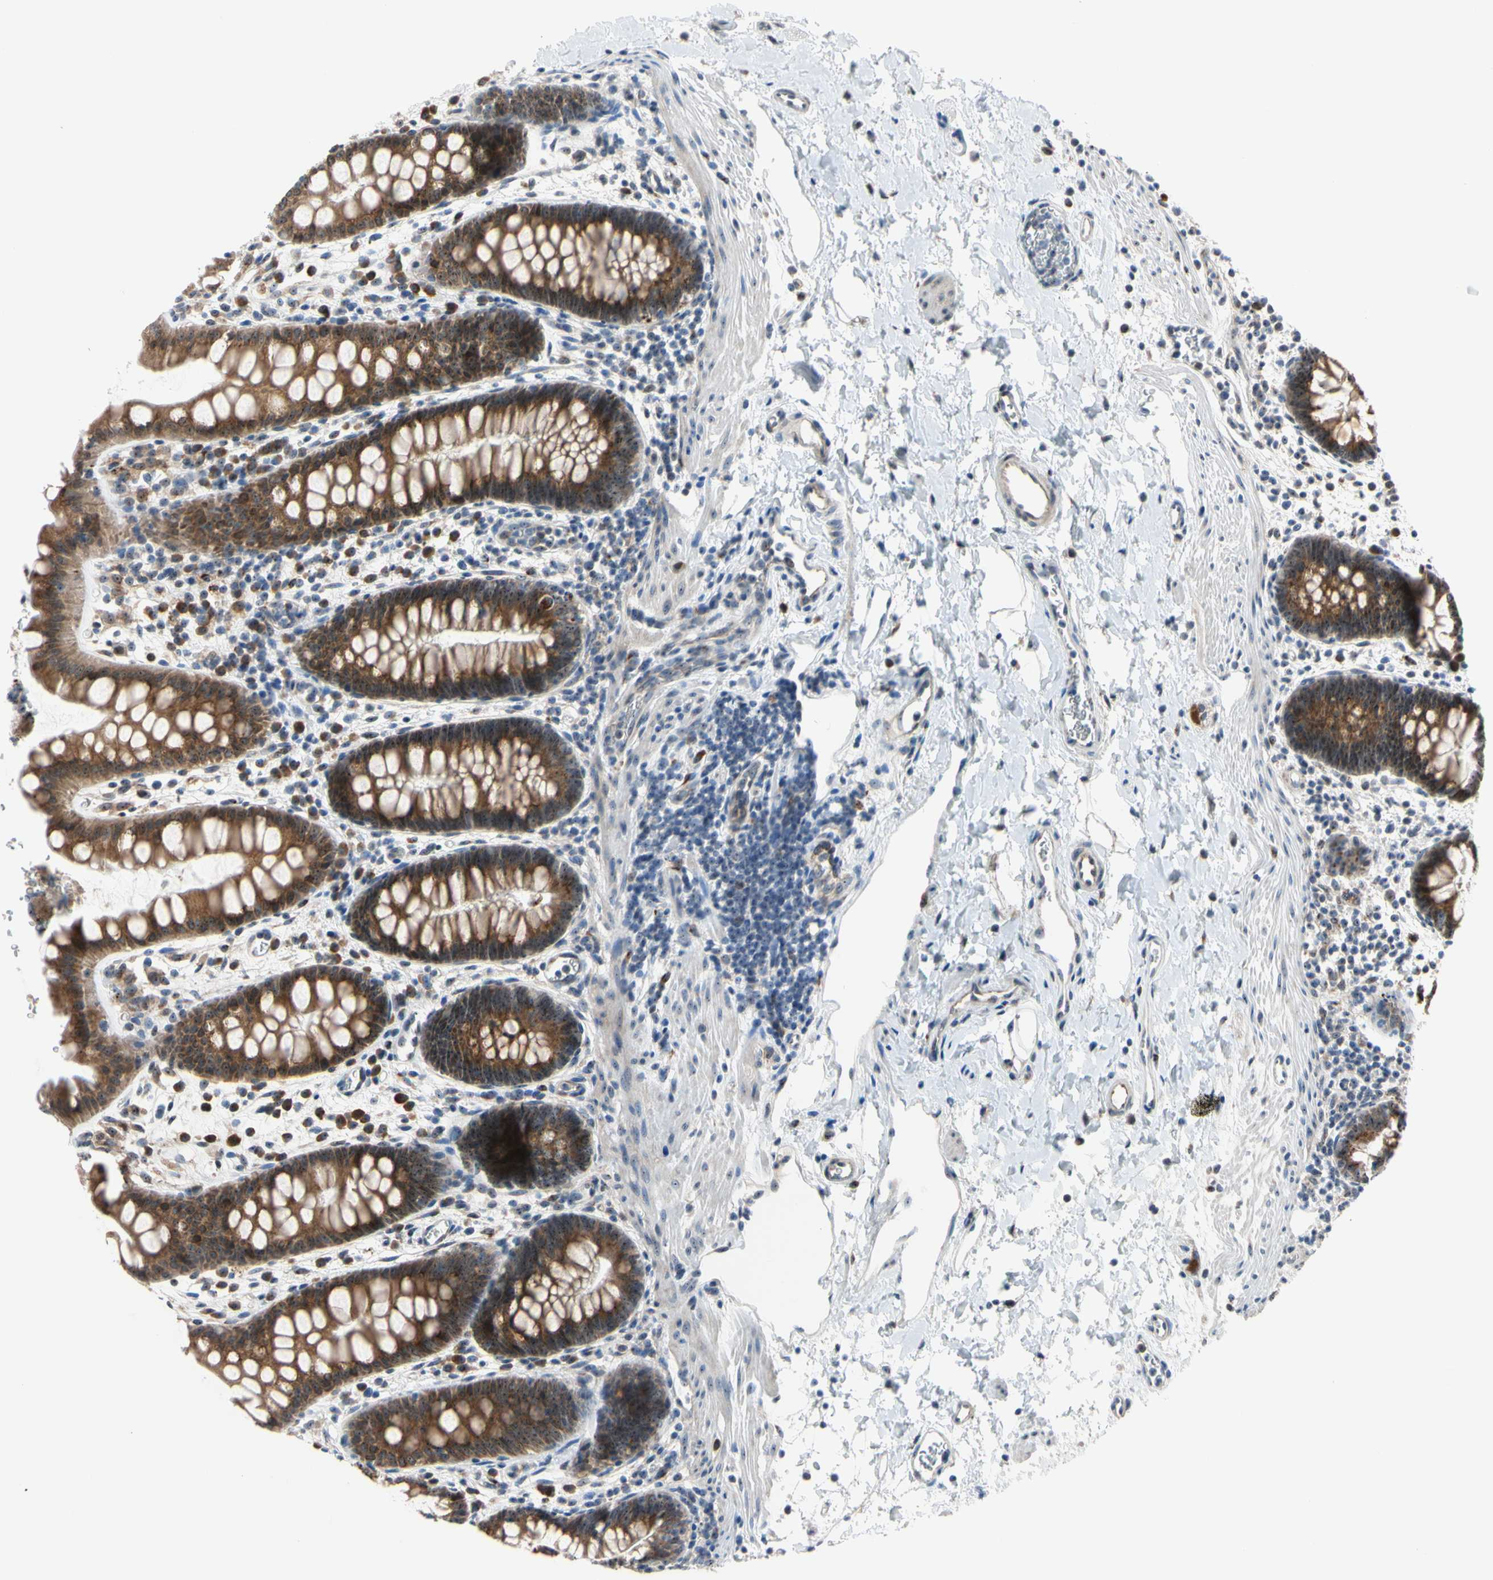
{"staining": {"intensity": "moderate", "quantity": ">75%", "location": "cytoplasmic/membranous"}, "tissue": "rectum", "cell_type": "Glandular cells", "image_type": "normal", "snomed": [{"axis": "morphology", "description": "Normal tissue, NOS"}, {"axis": "topography", "description": "Rectum"}], "caption": "Immunohistochemical staining of normal human rectum exhibits moderate cytoplasmic/membranous protein positivity in approximately >75% of glandular cells.", "gene": "TMED7", "patient": {"sex": "female", "age": 24}}